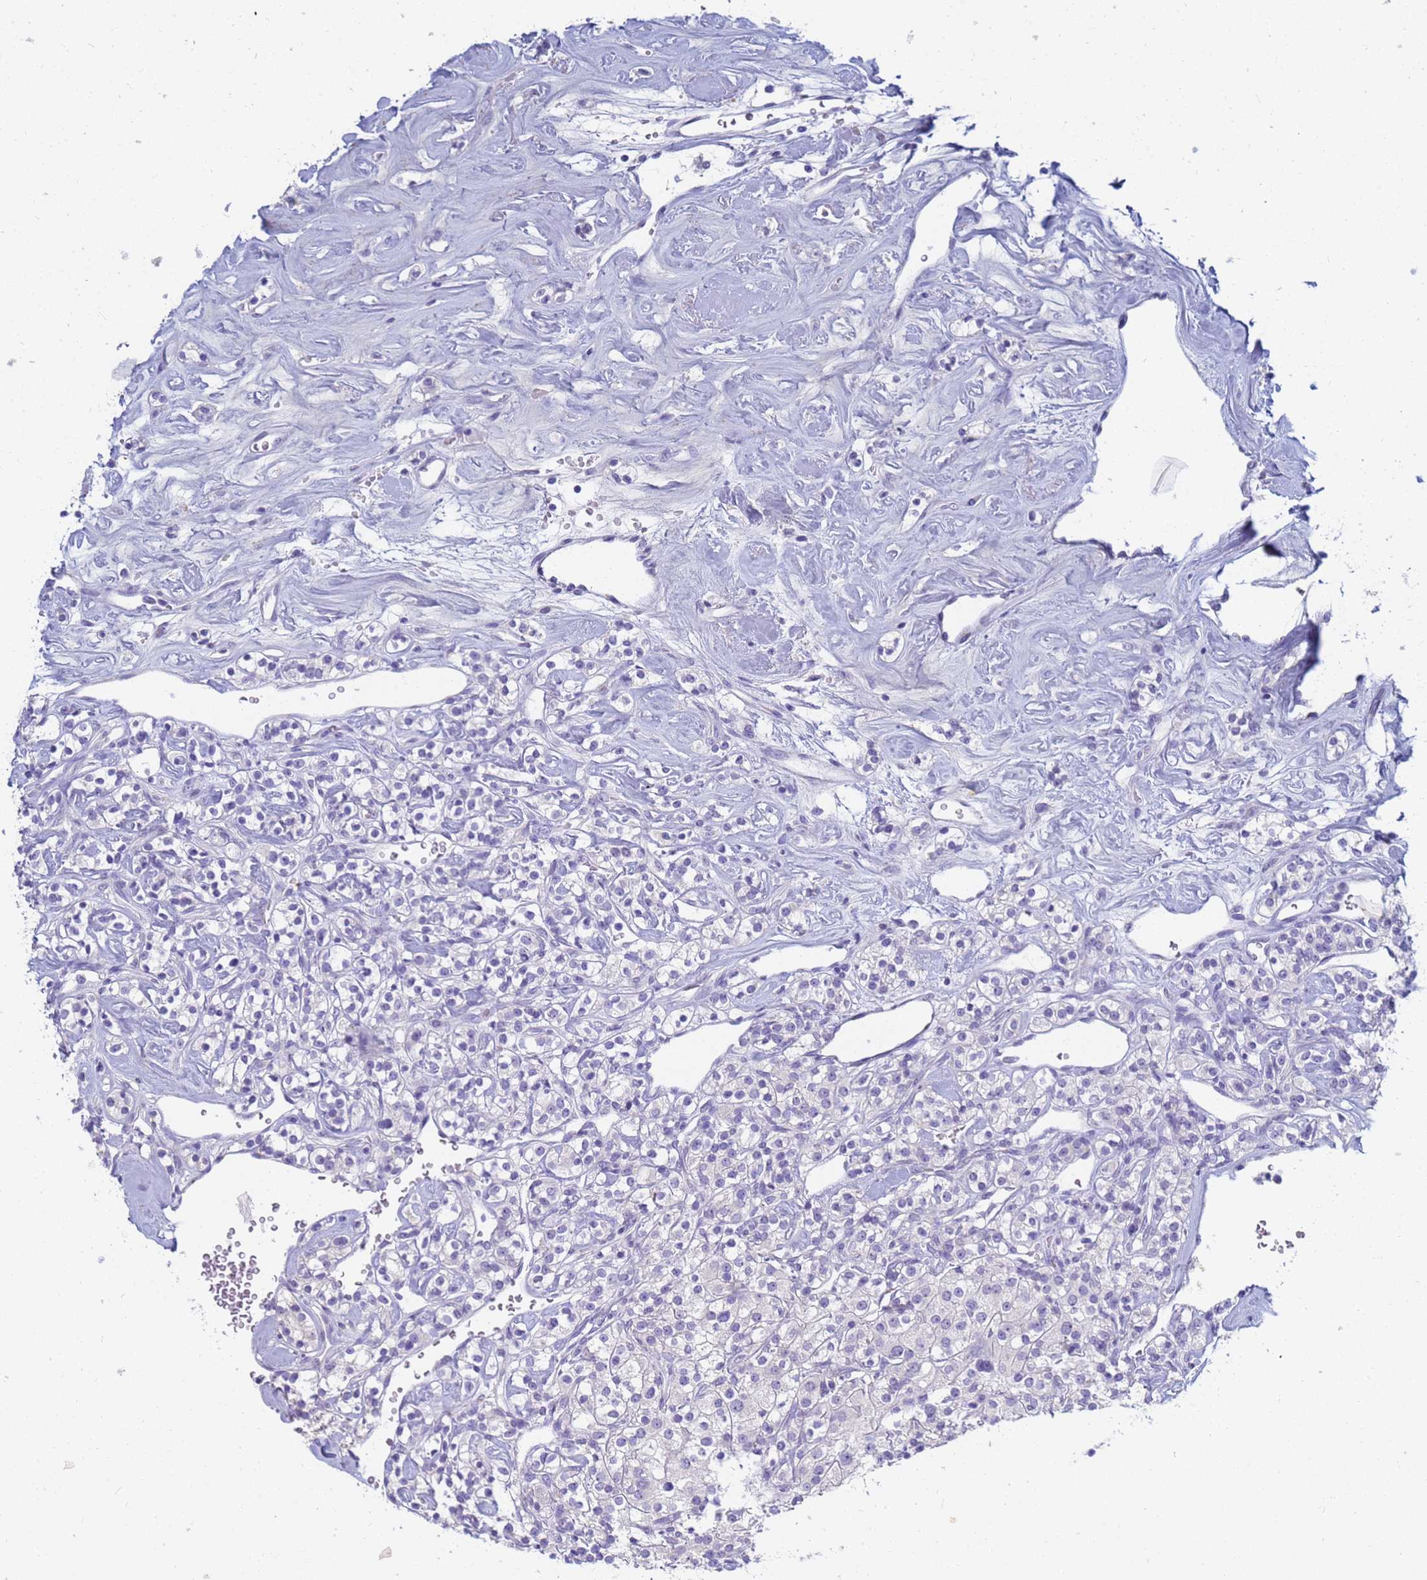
{"staining": {"intensity": "negative", "quantity": "none", "location": "none"}, "tissue": "renal cancer", "cell_type": "Tumor cells", "image_type": "cancer", "snomed": [{"axis": "morphology", "description": "Adenocarcinoma, NOS"}, {"axis": "topography", "description": "Kidney"}], "caption": "A high-resolution histopathology image shows immunohistochemistry (IHC) staining of renal cancer (adenocarcinoma), which demonstrates no significant positivity in tumor cells.", "gene": "B3GNT8", "patient": {"sex": "male", "age": 77}}